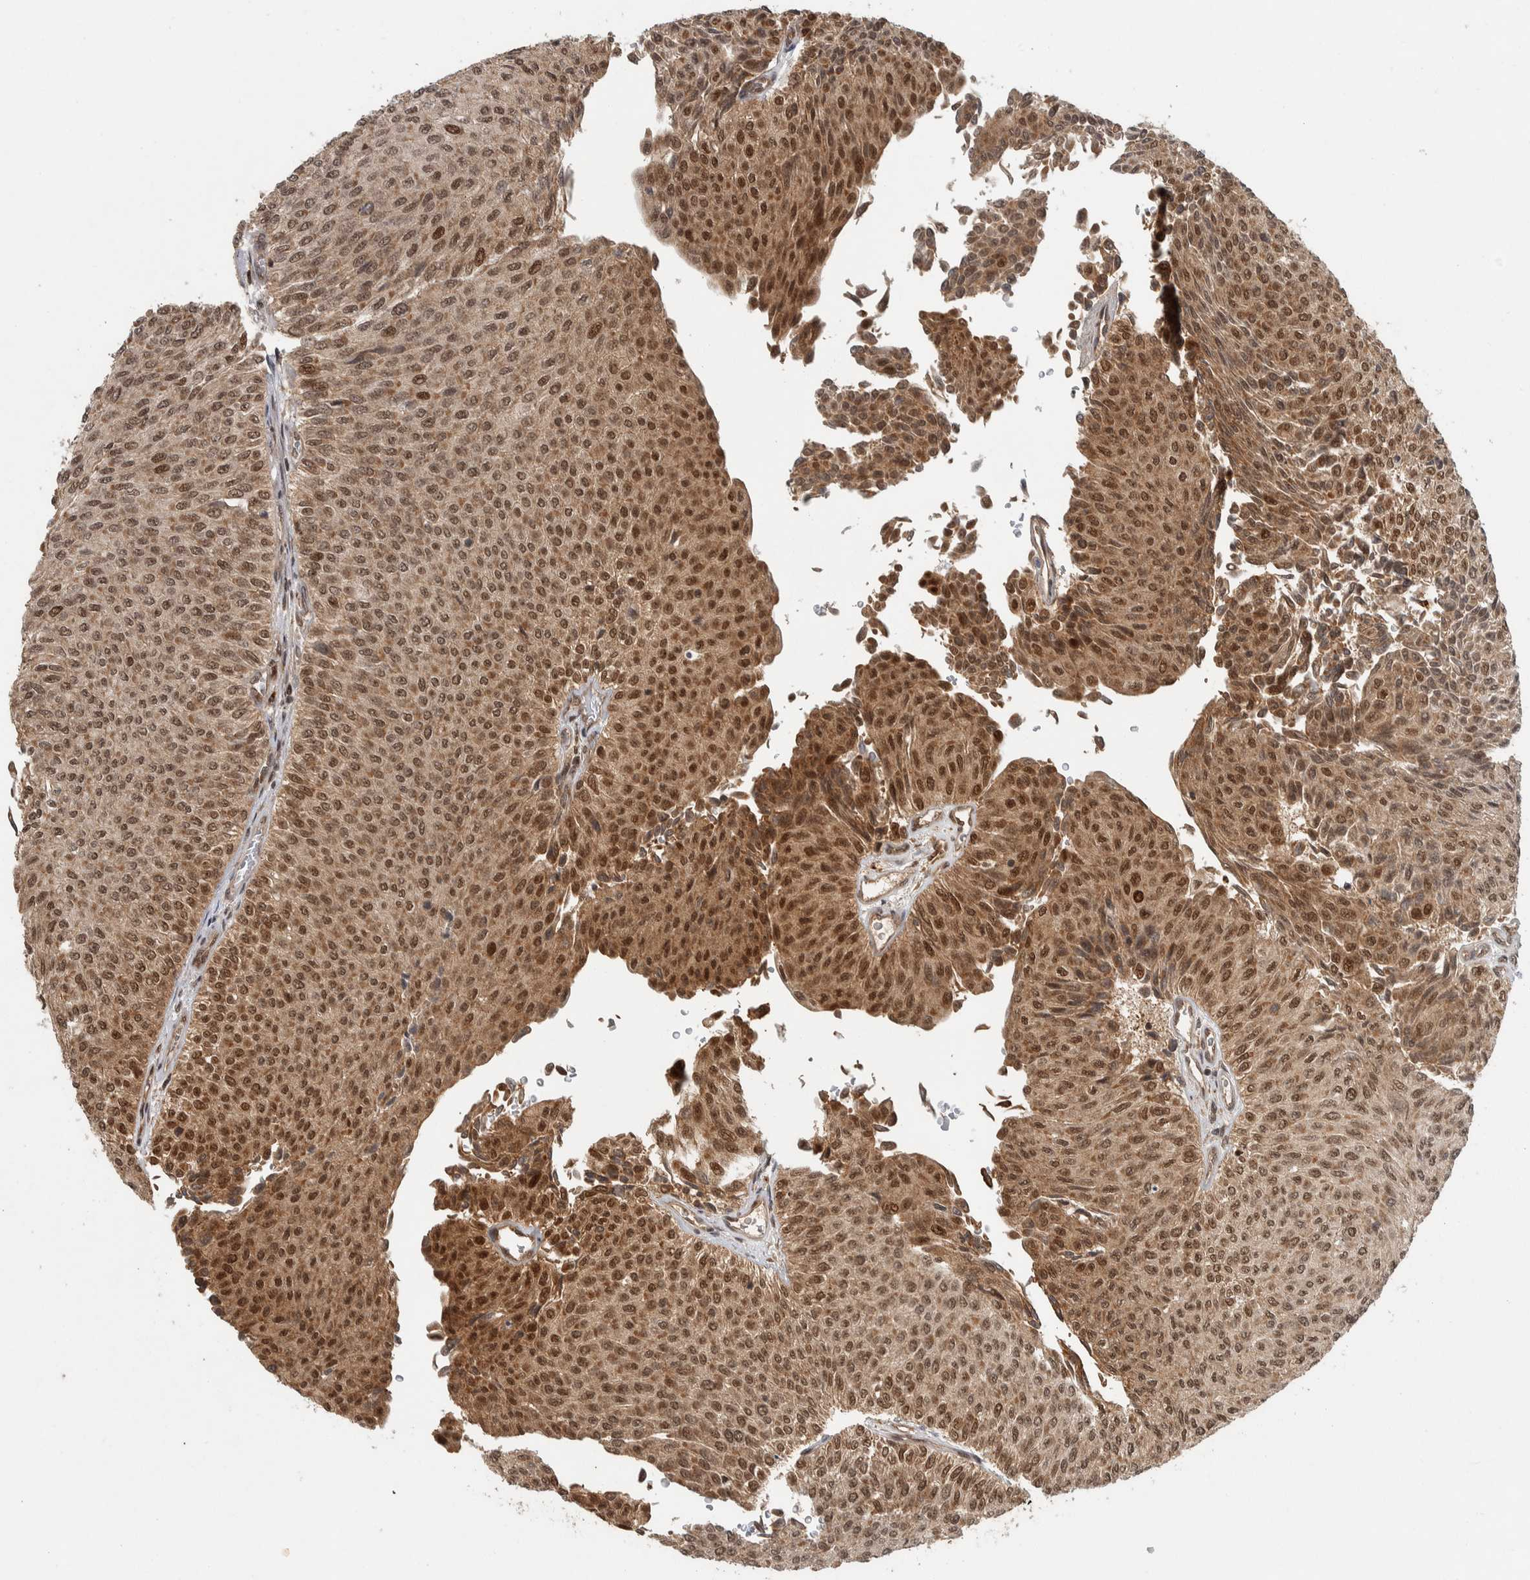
{"staining": {"intensity": "moderate", "quantity": ">75%", "location": "cytoplasmic/membranous,nuclear"}, "tissue": "urothelial cancer", "cell_type": "Tumor cells", "image_type": "cancer", "snomed": [{"axis": "morphology", "description": "Urothelial carcinoma, Low grade"}, {"axis": "topography", "description": "Urinary bladder"}], "caption": "IHC micrograph of urothelial cancer stained for a protein (brown), which displays medium levels of moderate cytoplasmic/membranous and nuclear positivity in about >75% of tumor cells.", "gene": "RPS6KA4", "patient": {"sex": "male", "age": 78}}